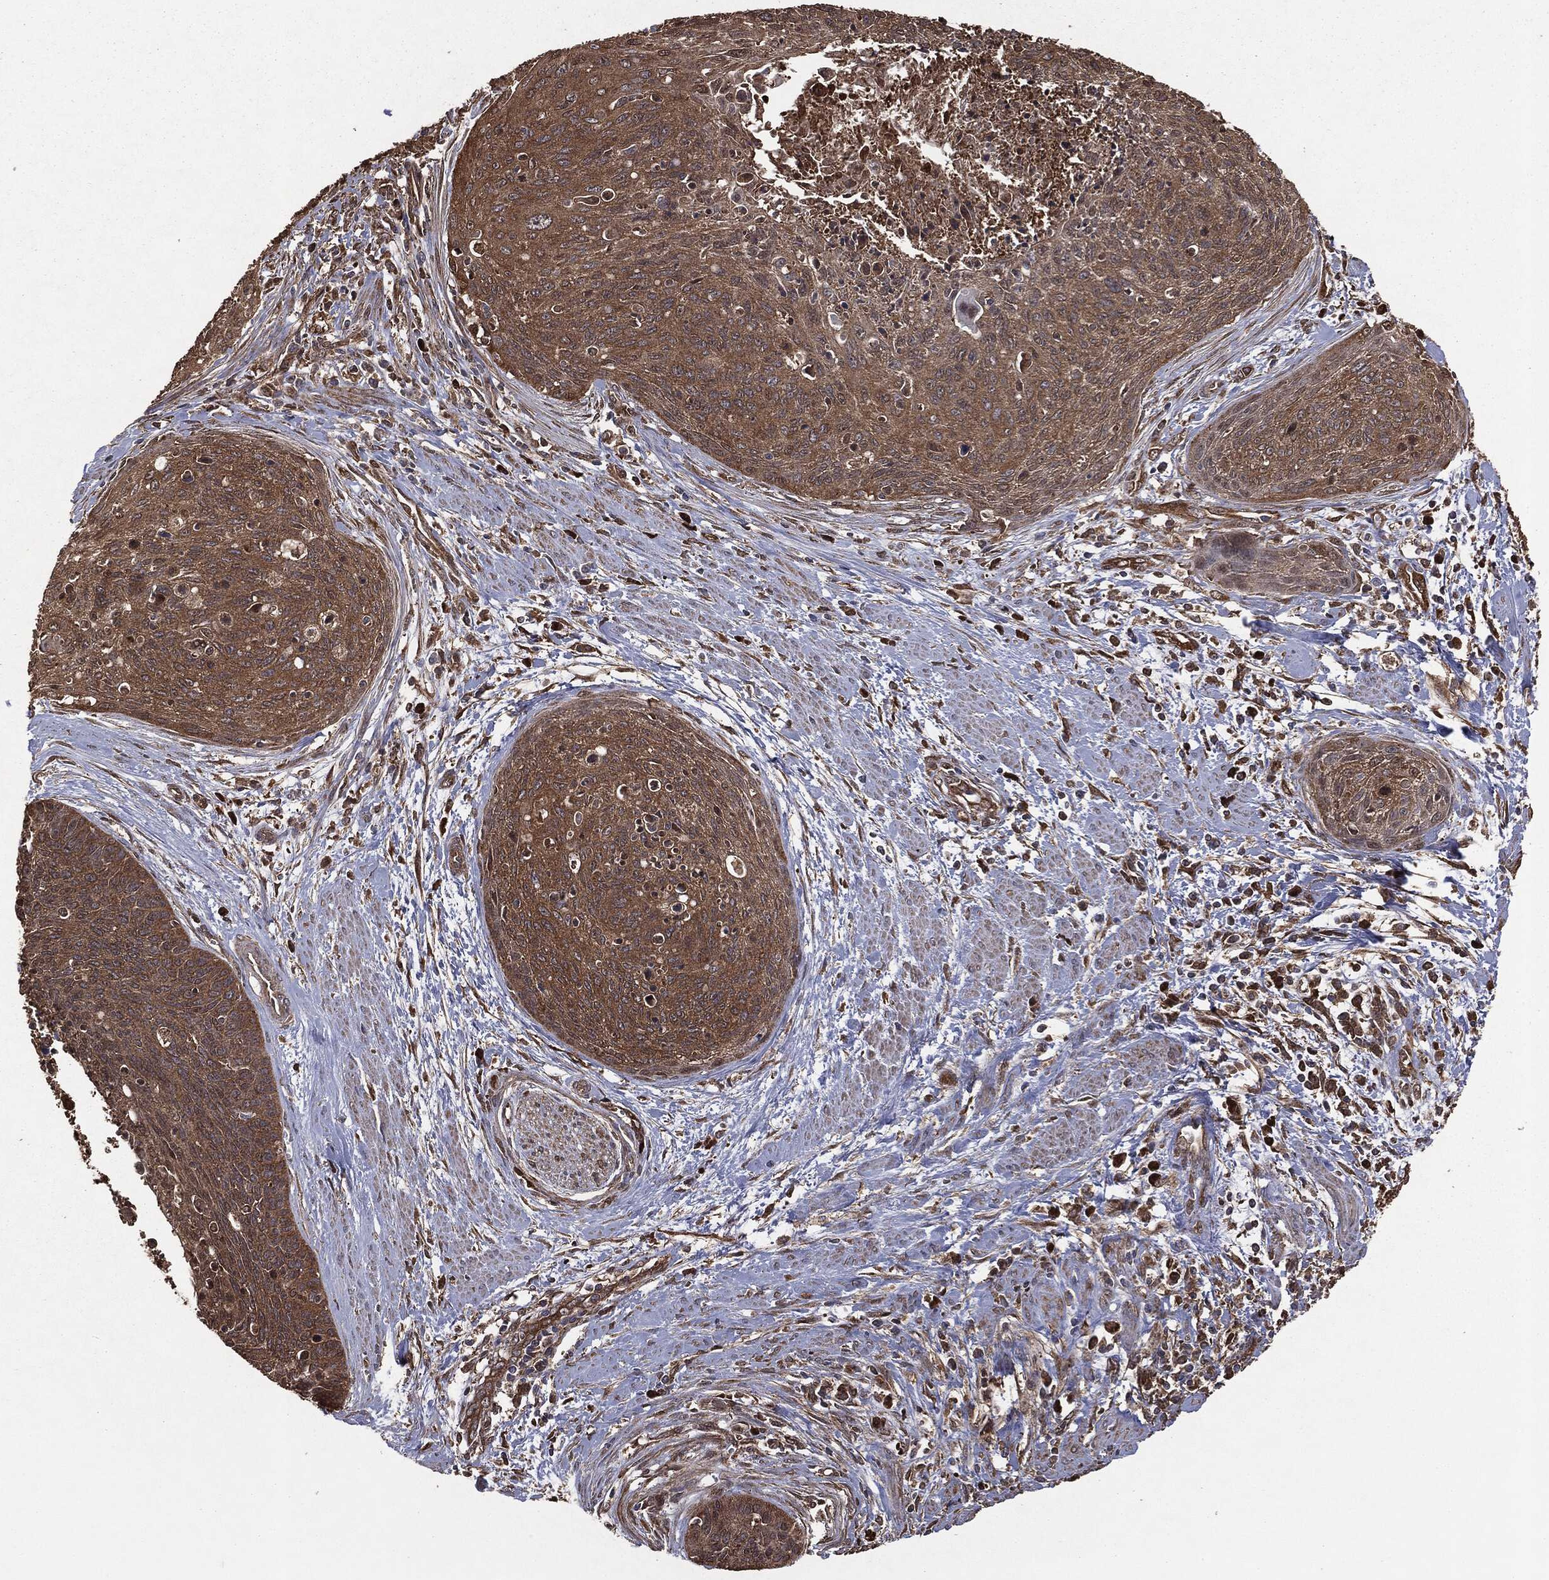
{"staining": {"intensity": "moderate", "quantity": ">75%", "location": "cytoplasmic/membranous"}, "tissue": "cervical cancer", "cell_type": "Tumor cells", "image_type": "cancer", "snomed": [{"axis": "morphology", "description": "Squamous cell carcinoma, NOS"}, {"axis": "topography", "description": "Cervix"}], "caption": "There is medium levels of moderate cytoplasmic/membranous positivity in tumor cells of cervical cancer, as demonstrated by immunohistochemical staining (brown color).", "gene": "NME1", "patient": {"sex": "female", "age": 55}}